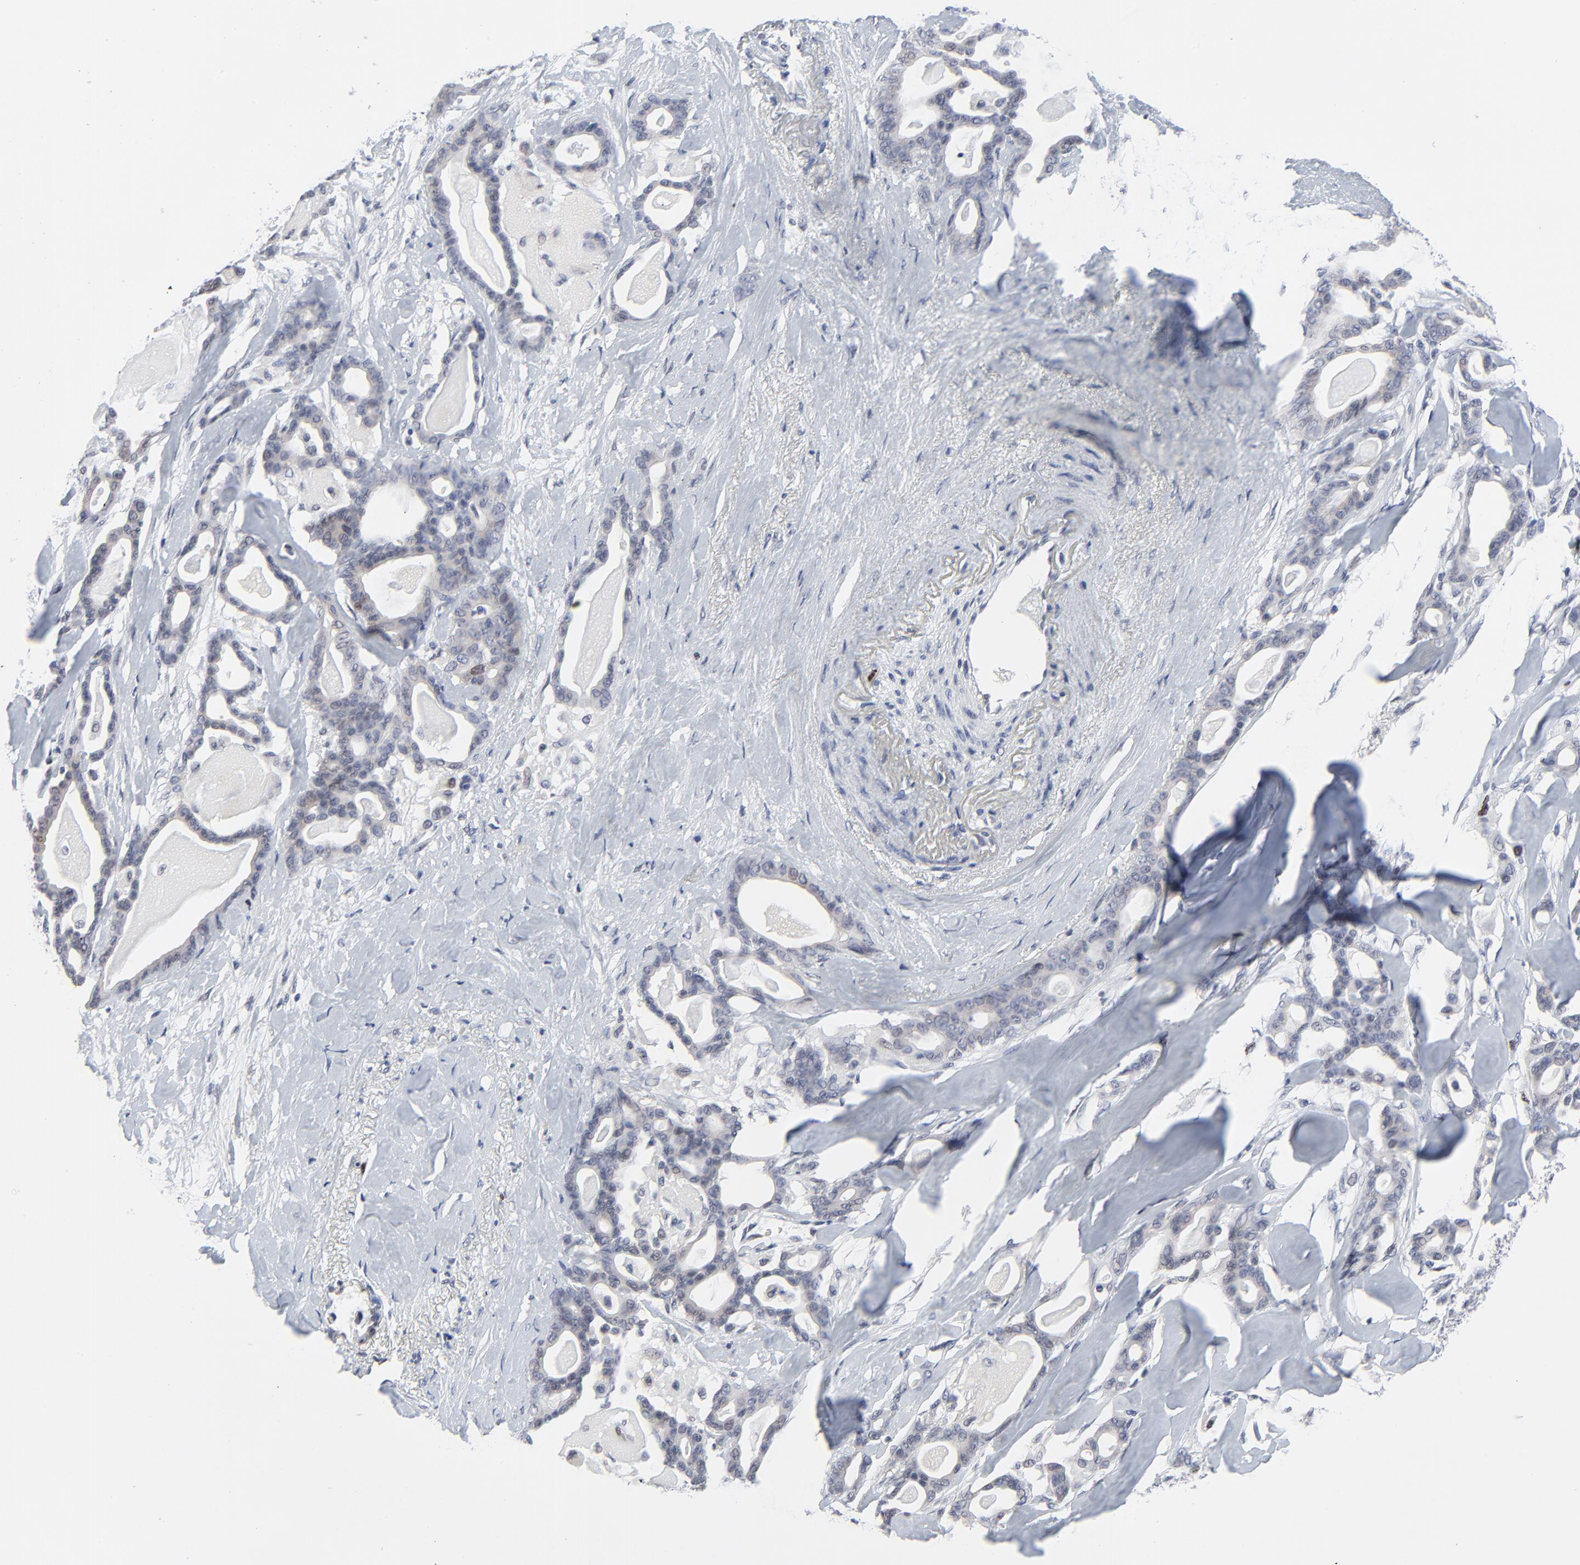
{"staining": {"intensity": "weak", "quantity": "<25%", "location": "nuclear"}, "tissue": "pancreatic cancer", "cell_type": "Tumor cells", "image_type": "cancer", "snomed": [{"axis": "morphology", "description": "Adenocarcinoma, NOS"}, {"axis": "topography", "description": "Pancreas"}], "caption": "Immunohistochemistry (IHC) histopathology image of neoplastic tissue: human pancreatic adenocarcinoma stained with DAB (3,3'-diaminobenzidine) shows no significant protein positivity in tumor cells.", "gene": "ZNF589", "patient": {"sex": "male", "age": 63}}